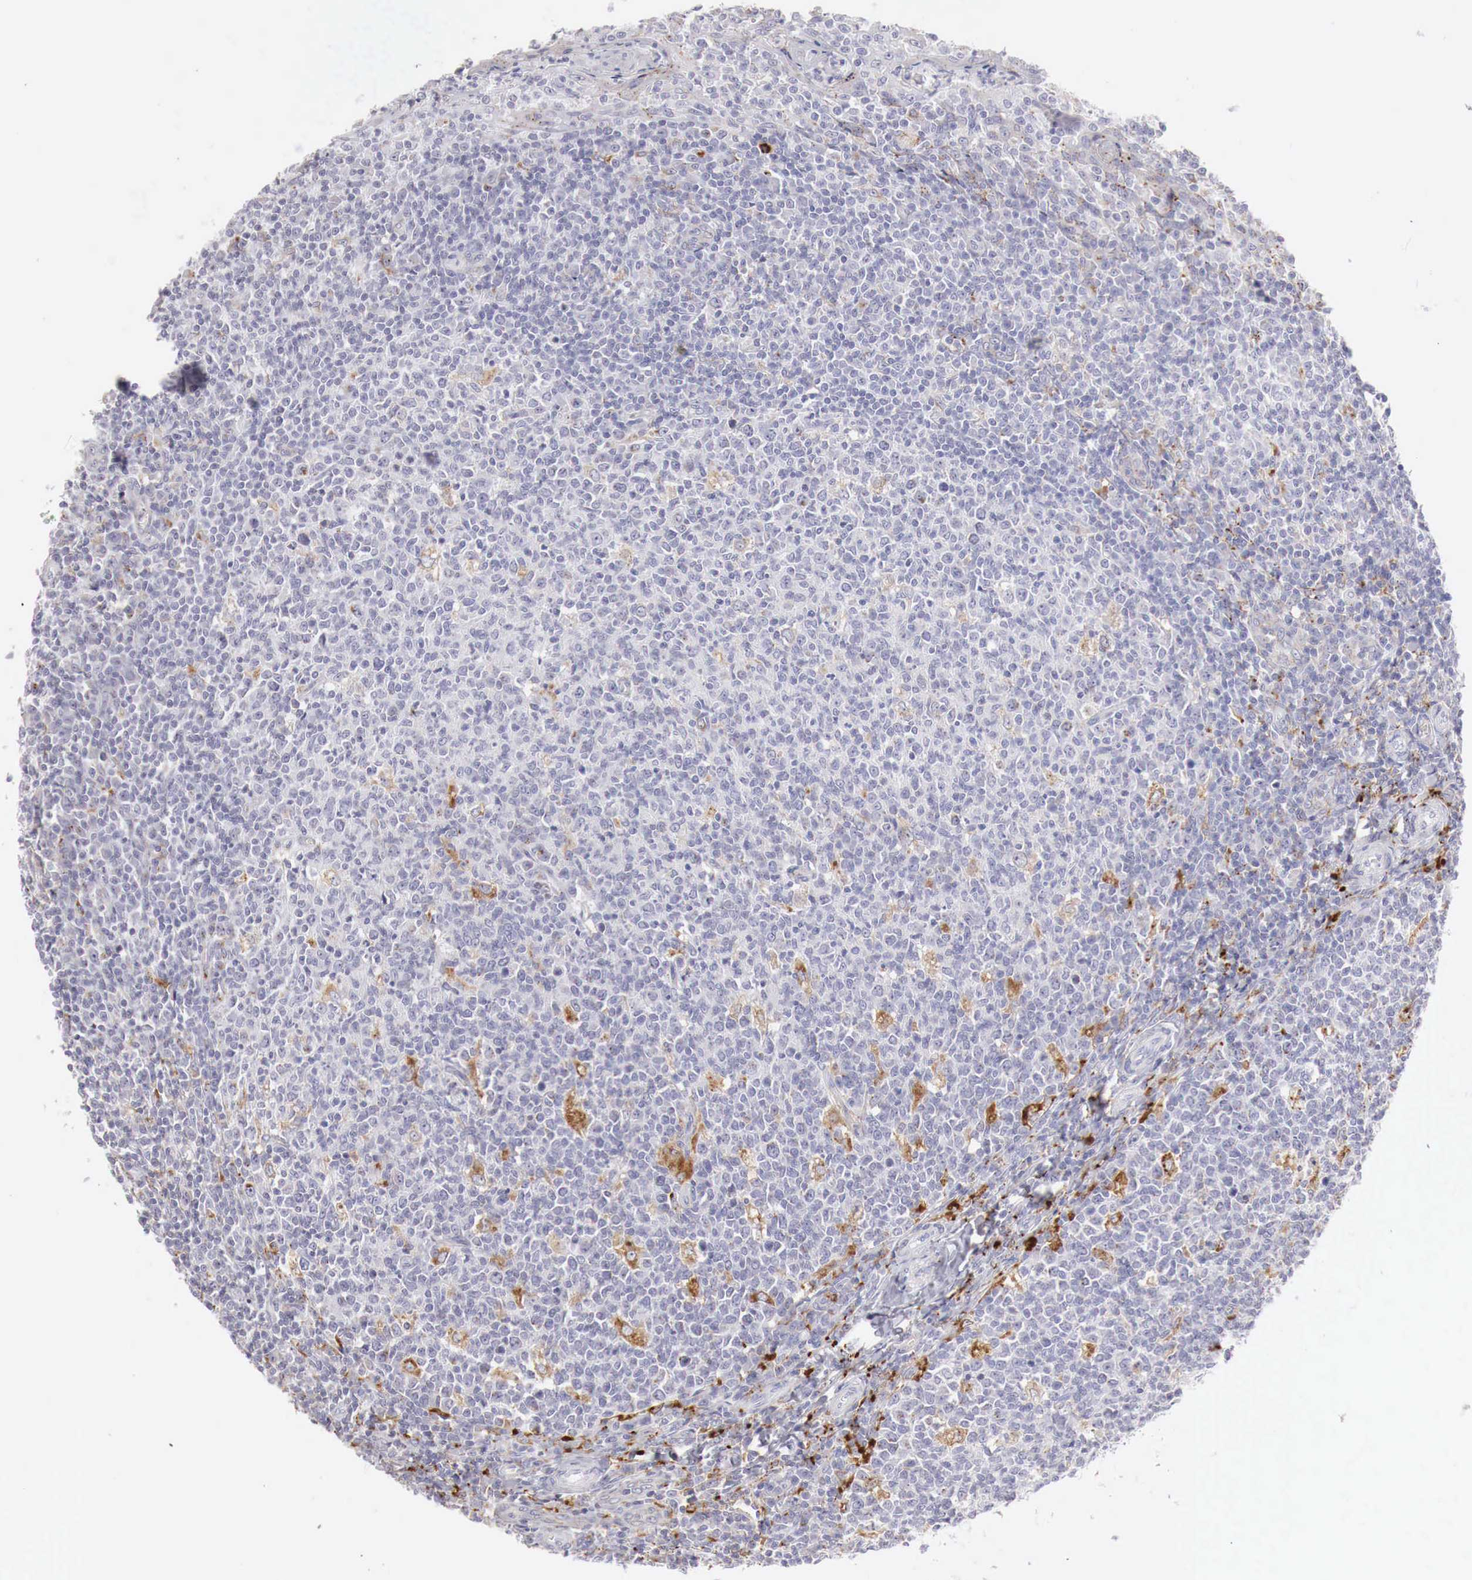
{"staining": {"intensity": "negative", "quantity": "none", "location": "none"}, "tissue": "tonsil", "cell_type": "Germinal center cells", "image_type": "normal", "snomed": [{"axis": "morphology", "description": "Normal tissue, NOS"}, {"axis": "topography", "description": "Tonsil"}], "caption": "Germinal center cells show no significant protein expression in benign tonsil.", "gene": "GLA", "patient": {"sex": "male", "age": 6}}